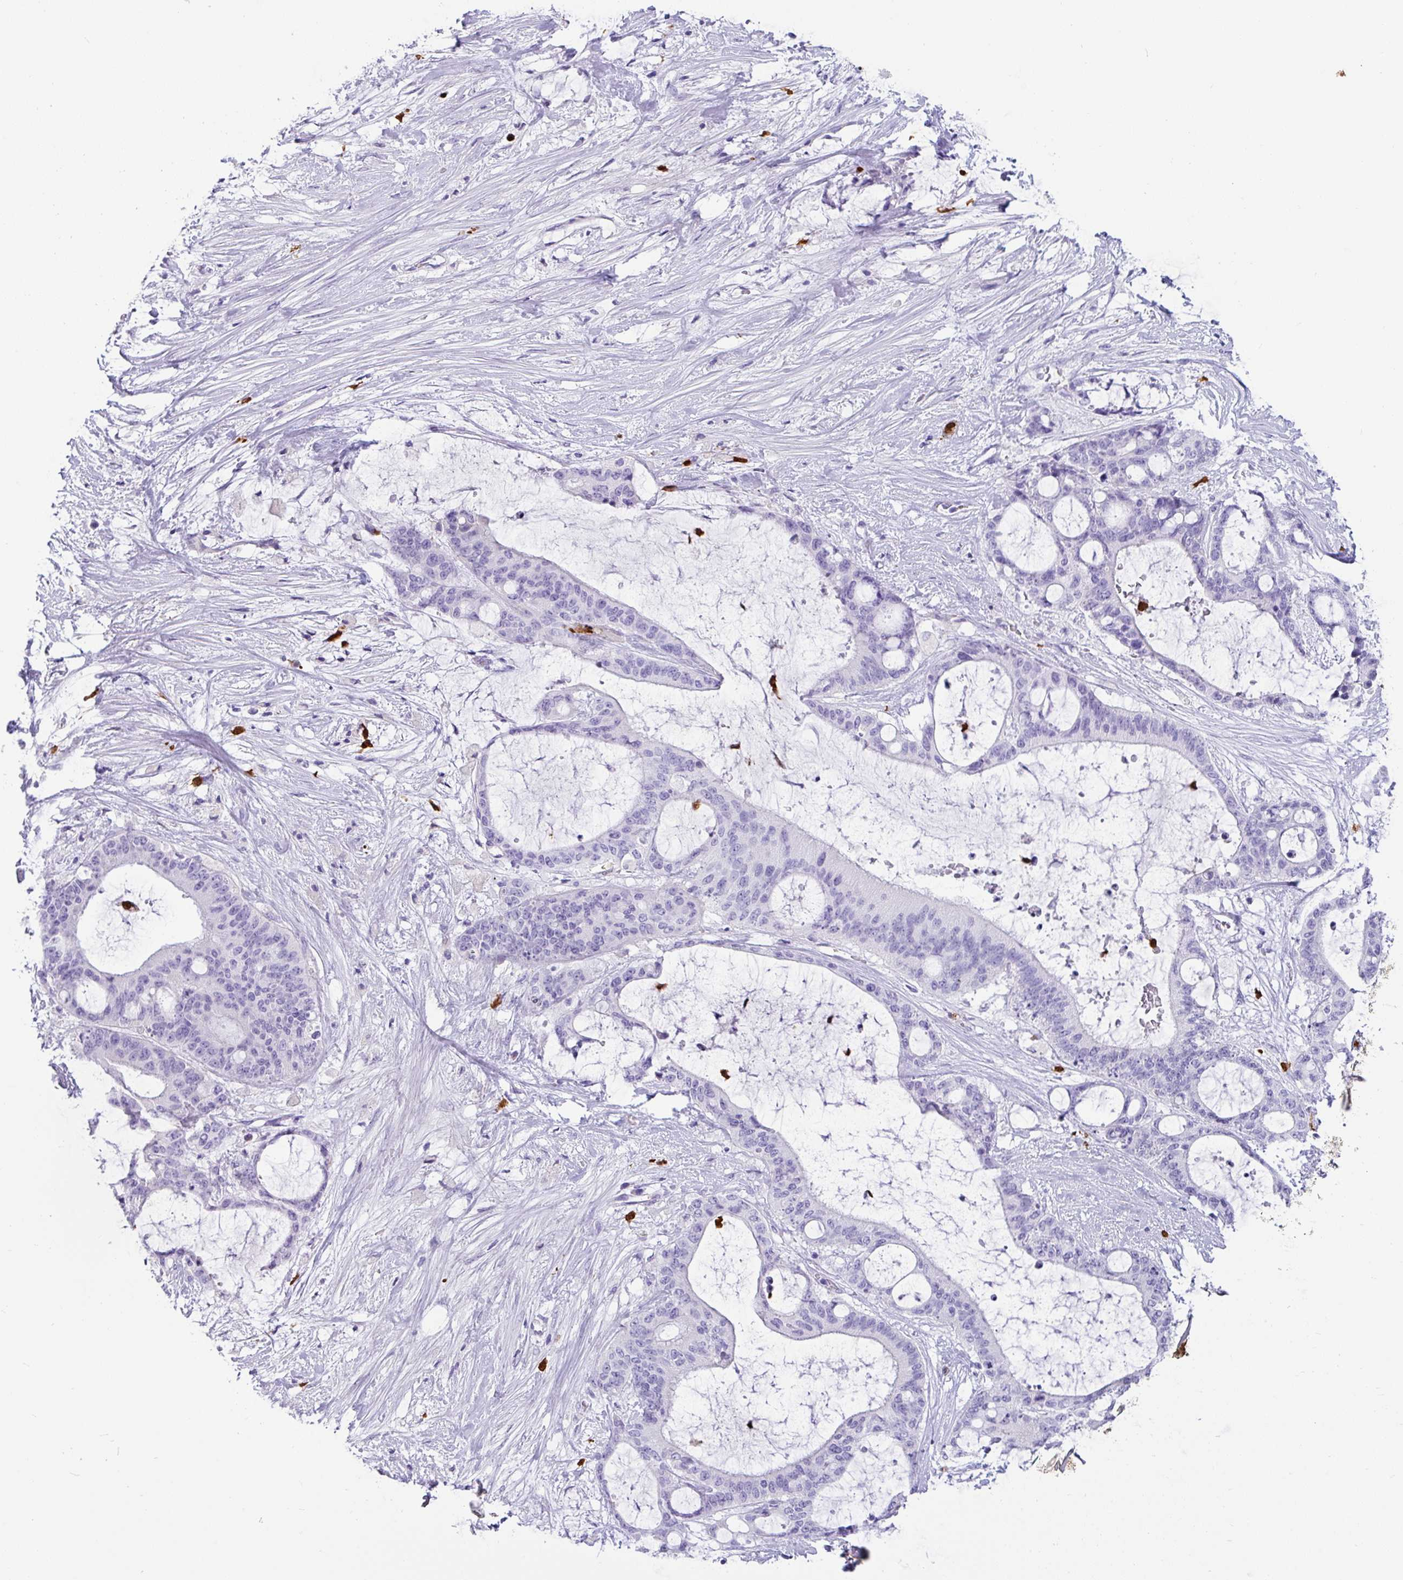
{"staining": {"intensity": "negative", "quantity": "none", "location": "none"}, "tissue": "liver cancer", "cell_type": "Tumor cells", "image_type": "cancer", "snomed": [{"axis": "morphology", "description": "Normal tissue, NOS"}, {"axis": "morphology", "description": "Cholangiocarcinoma"}, {"axis": "topography", "description": "Liver"}, {"axis": "topography", "description": "Peripheral nerve tissue"}], "caption": "Immunohistochemistry photomicrograph of neoplastic tissue: human liver cancer (cholangiocarcinoma) stained with DAB reveals no significant protein staining in tumor cells.", "gene": "SH2D3C", "patient": {"sex": "female", "age": 73}}